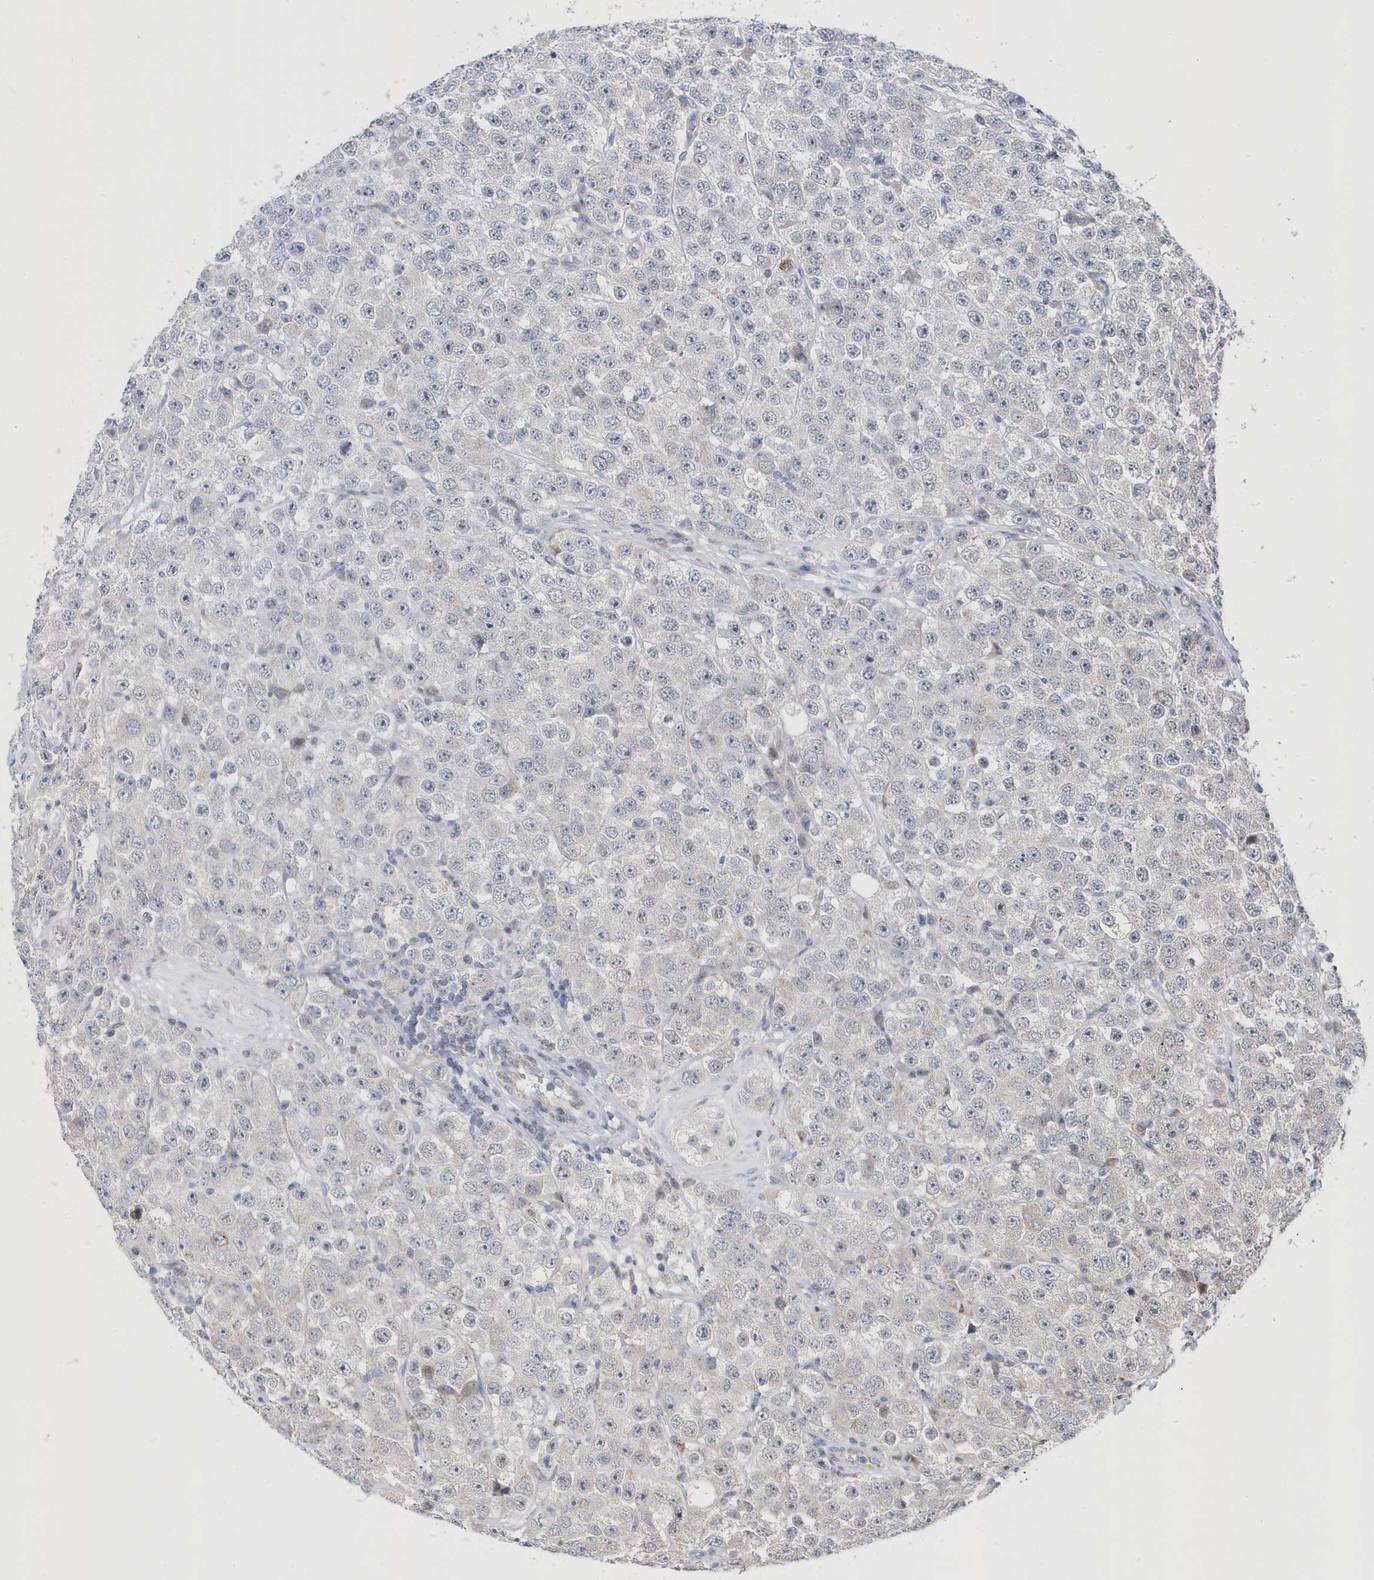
{"staining": {"intensity": "negative", "quantity": "none", "location": "none"}, "tissue": "testis cancer", "cell_type": "Tumor cells", "image_type": "cancer", "snomed": [{"axis": "morphology", "description": "Seminoma, NOS"}, {"axis": "topography", "description": "Testis"}], "caption": "Photomicrograph shows no significant protein positivity in tumor cells of testis cancer (seminoma). Brightfield microscopy of immunohistochemistry (IHC) stained with DAB (brown) and hematoxylin (blue), captured at high magnification.", "gene": "SPATA5", "patient": {"sex": "male", "age": 28}}